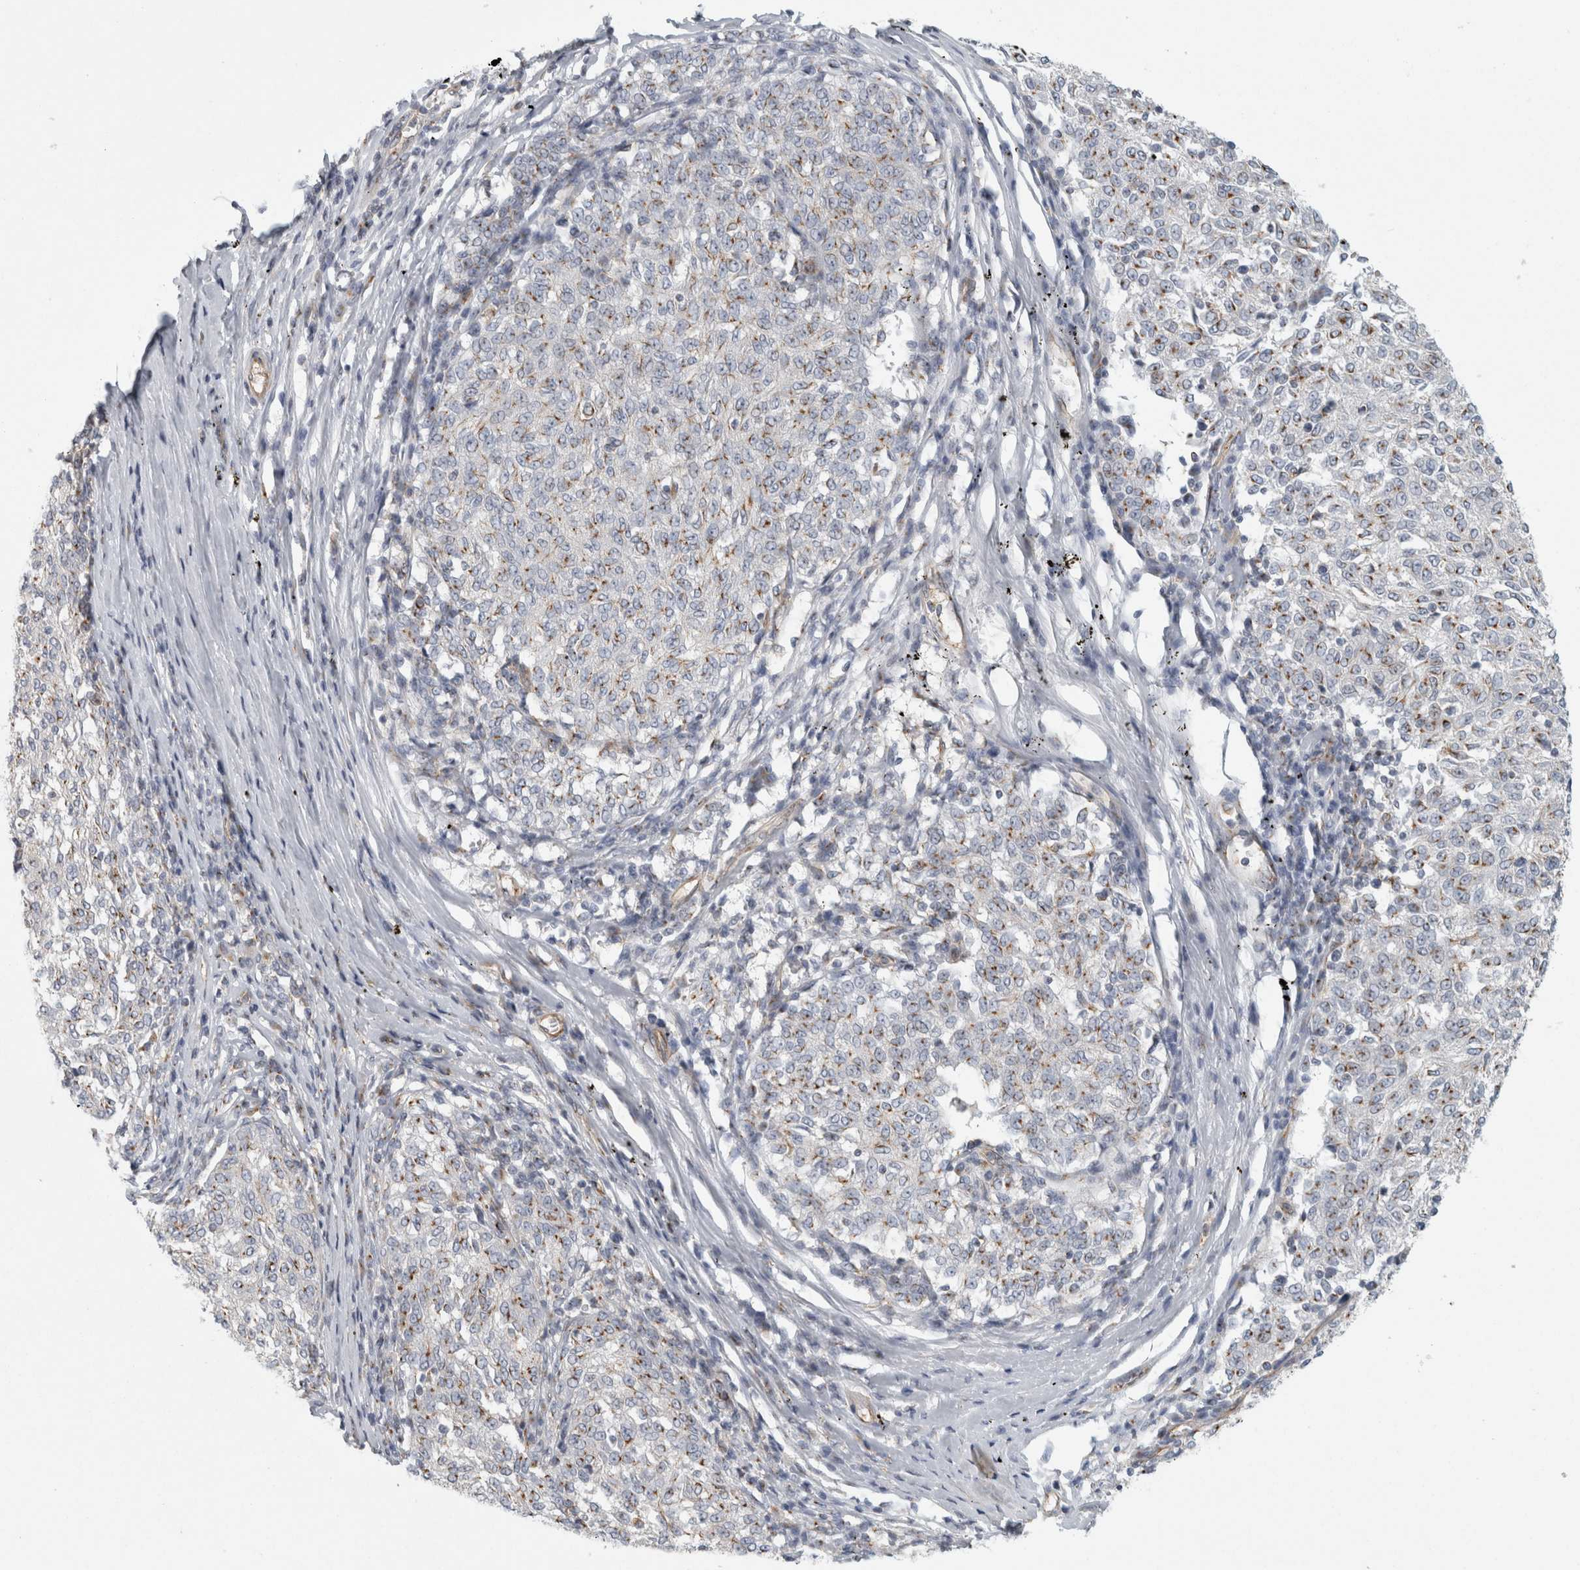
{"staining": {"intensity": "negative", "quantity": "none", "location": "none"}, "tissue": "melanoma", "cell_type": "Tumor cells", "image_type": "cancer", "snomed": [{"axis": "morphology", "description": "Malignant melanoma, NOS"}, {"axis": "topography", "description": "Skin"}], "caption": "DAB (3,3'-diaminobenzidine) immunohistochemical staining of malignant melanoma displays no significant positivity in tumor cells.", "gene": "PEX6", "patient": {"sex": "female", "age": 72}}